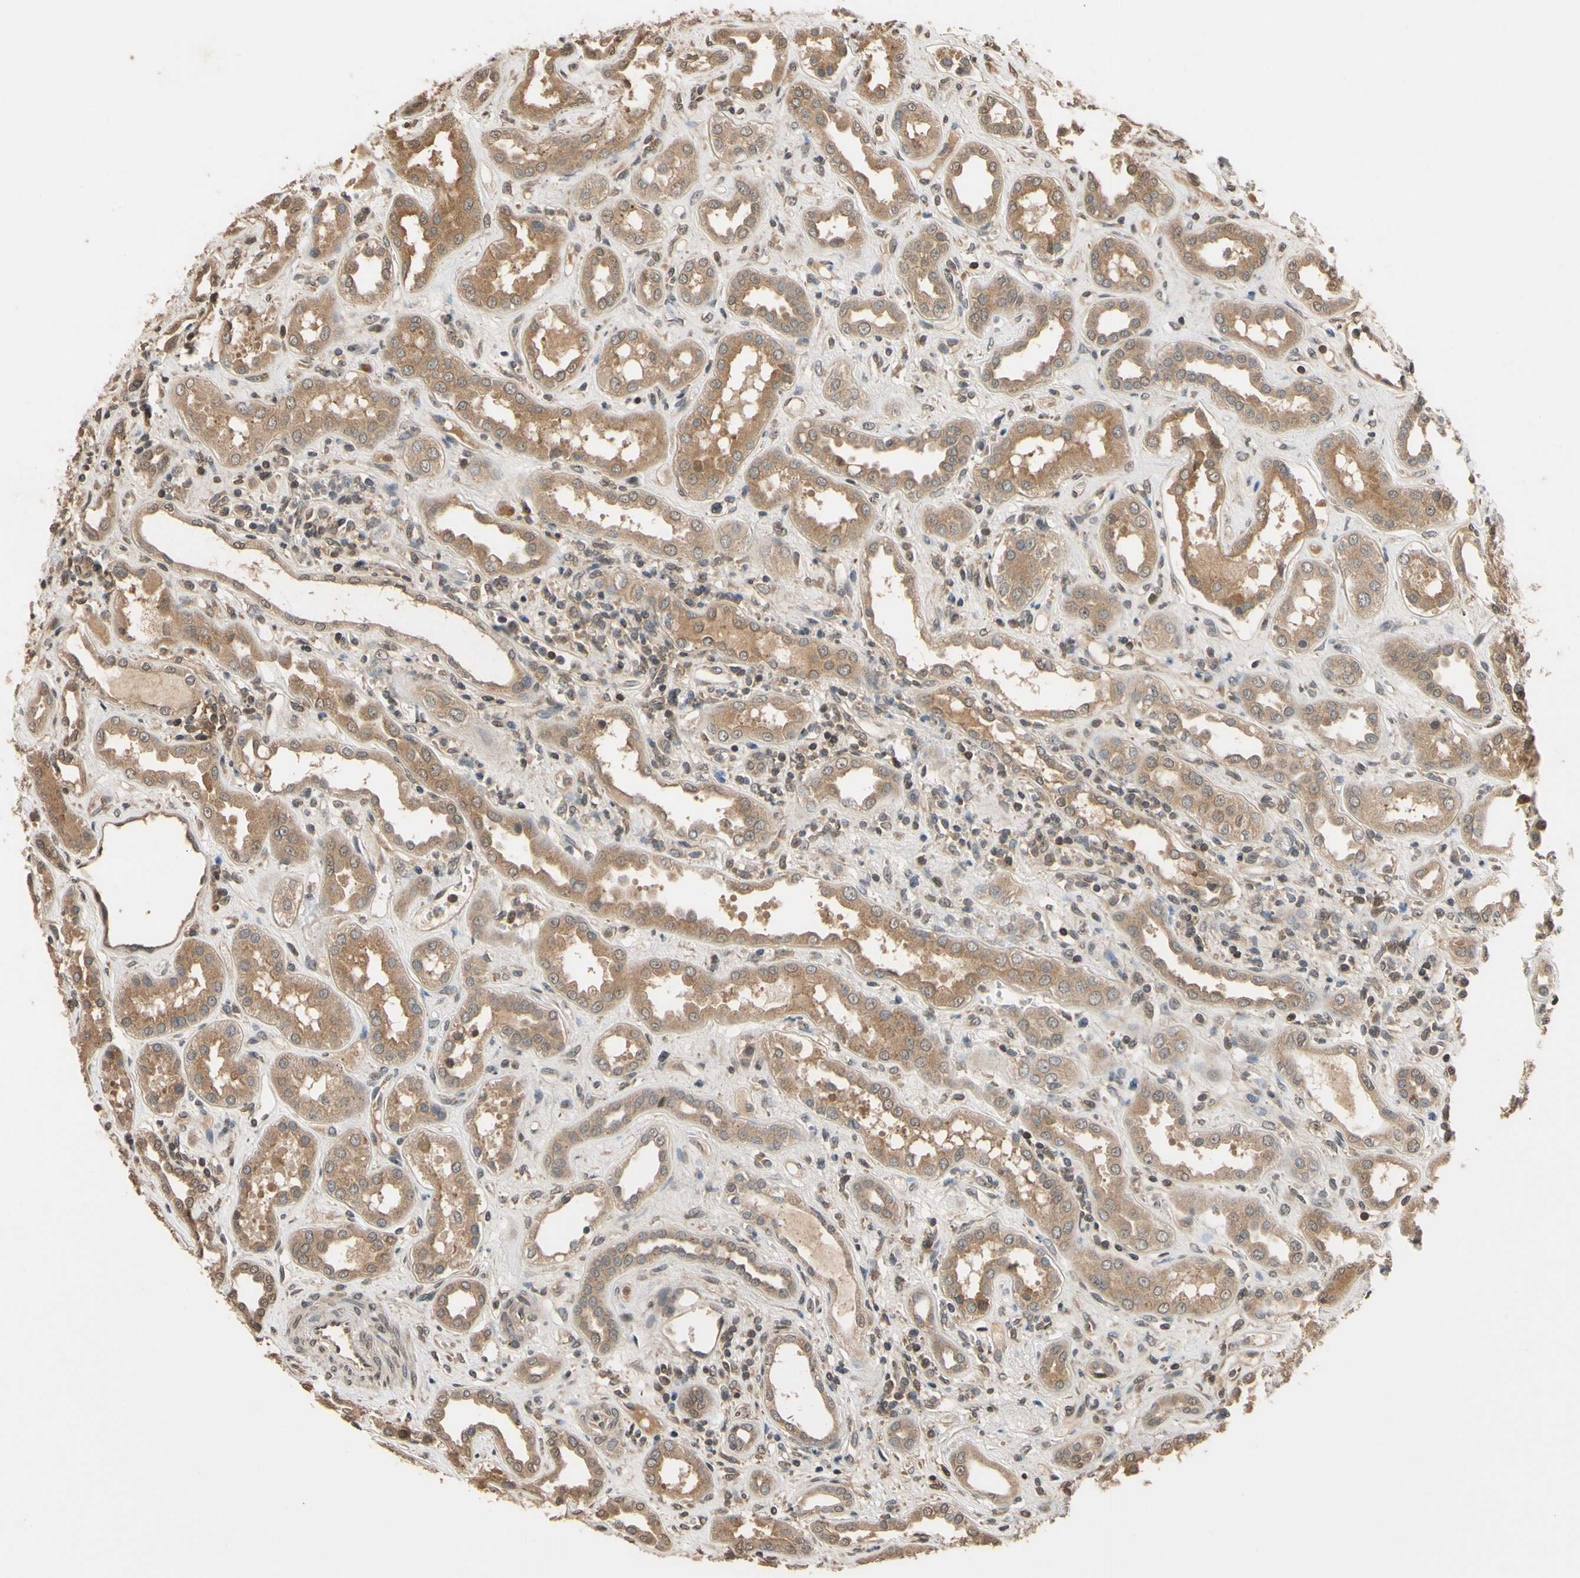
{"staining": {"intensity": "moderate", "quantity": "<25%", "location": "nuclear"}, "tissue": "kidney", "cell_type": "Cells in glomeruli", "image_type": "normal", "snomed": [{"axis": "morphology", "description": "Normal tissue, NOS"}, {"axis": "topography", "description": "Kidney"}], "caption": "Cells in glomeruli show moderate nuclear positivity in approximately <25% of cells in normal kidney.", "gene": "TMEM230", "patient": {"sex": "male", "age": 59}}